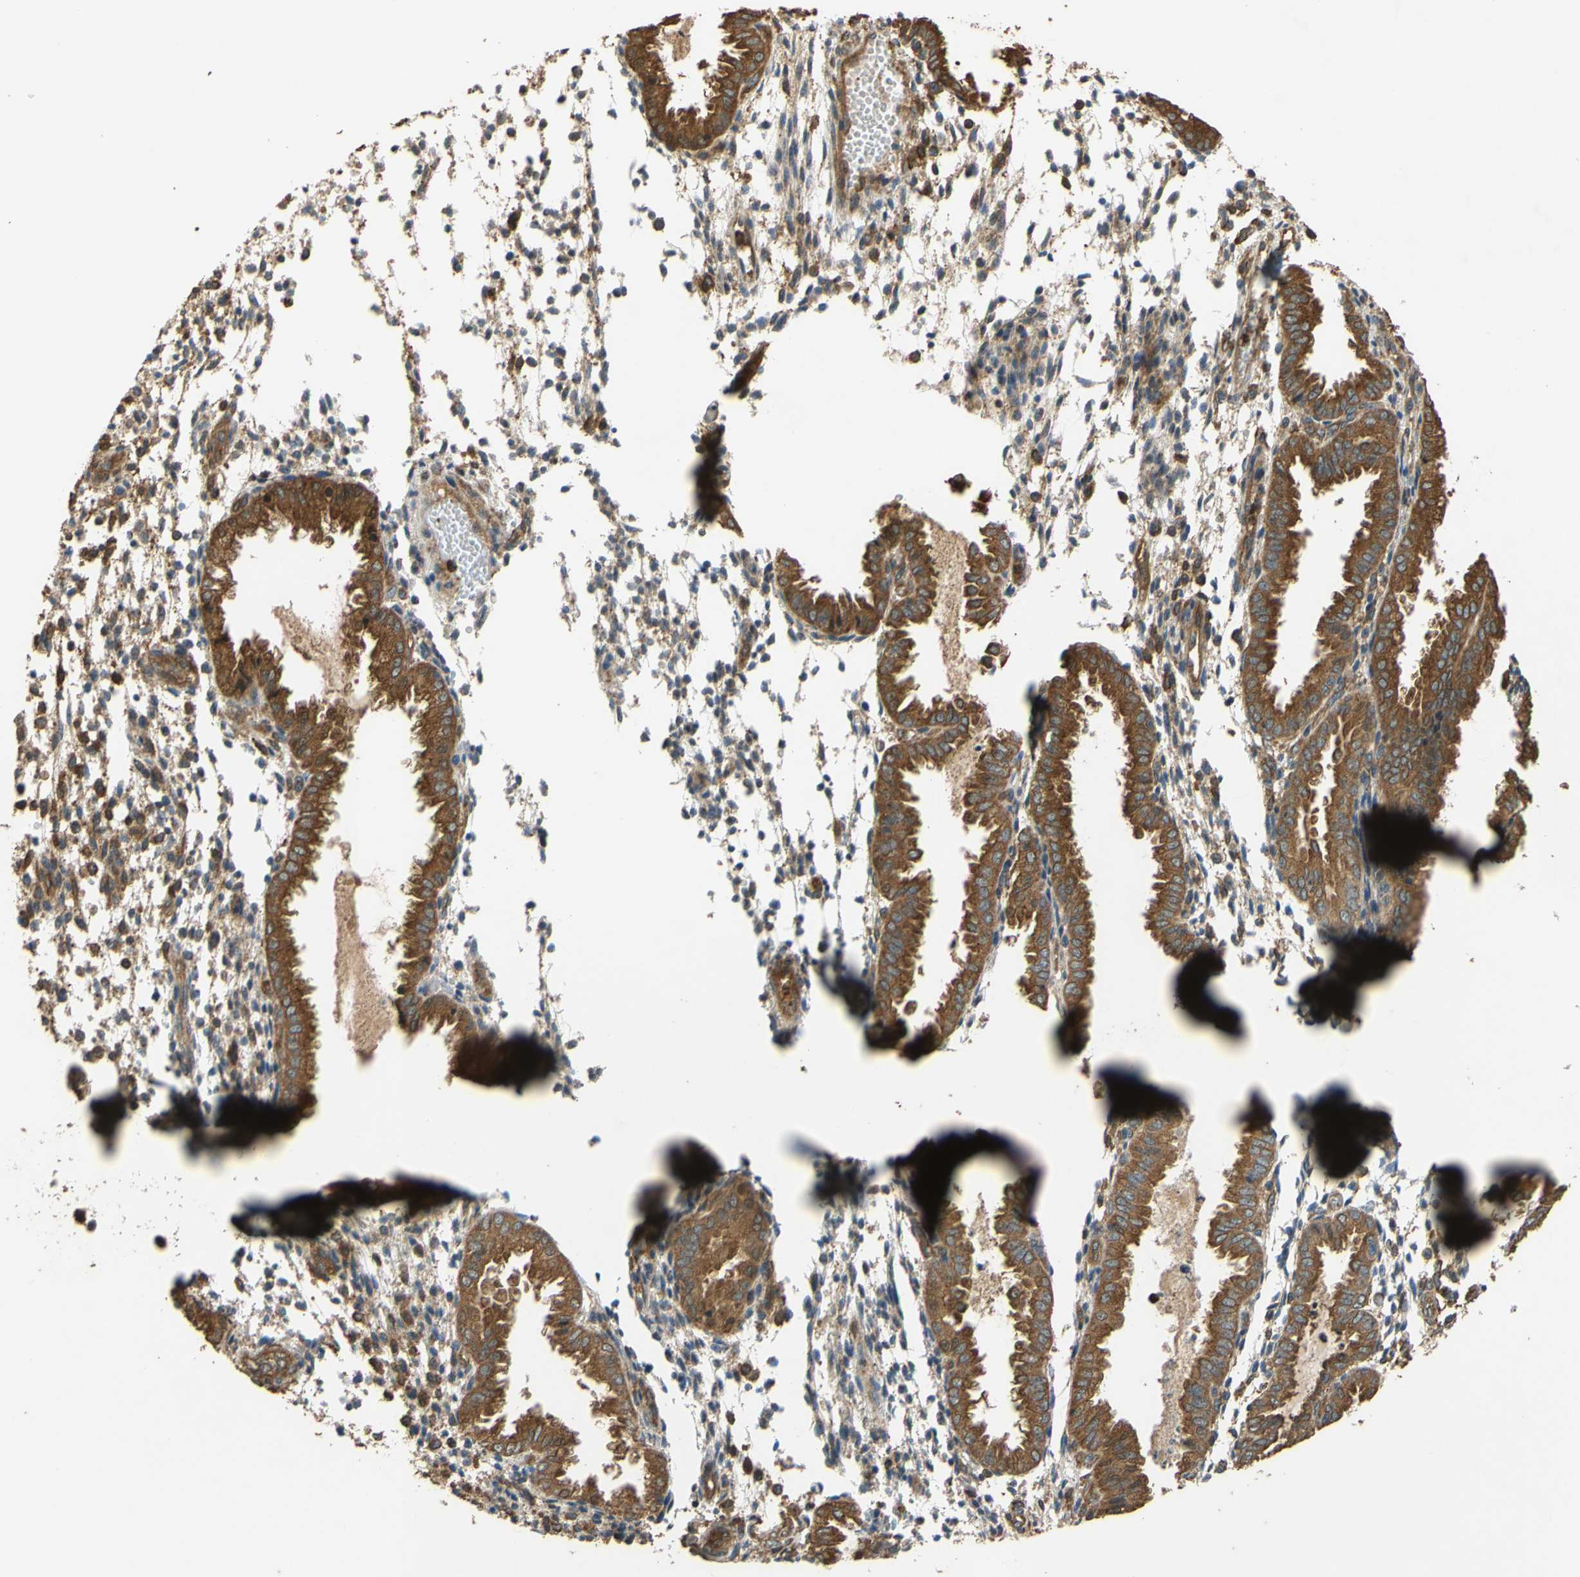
{"staining": {"intensity": "strong", "quantity": ">75%", "location": "cytoplasmic/membranous"}, "tissue": "endometrium", "cell_type": "Cells in endometrial stroma", "image_type": "normal", "snomed": [{"axis": "morphology", "description": "Normal tissue, NOS"}, {"axis": "topography", "description": "Endometrium"}], "caption": "Brown immunohistochemical staining in benign human endometrium displays strong cytoplasmic/membranous staining in about >75% of cells in endometrial stroma.", "gene": "CTTN", "patient": {"sex": "female", "age": 33}}